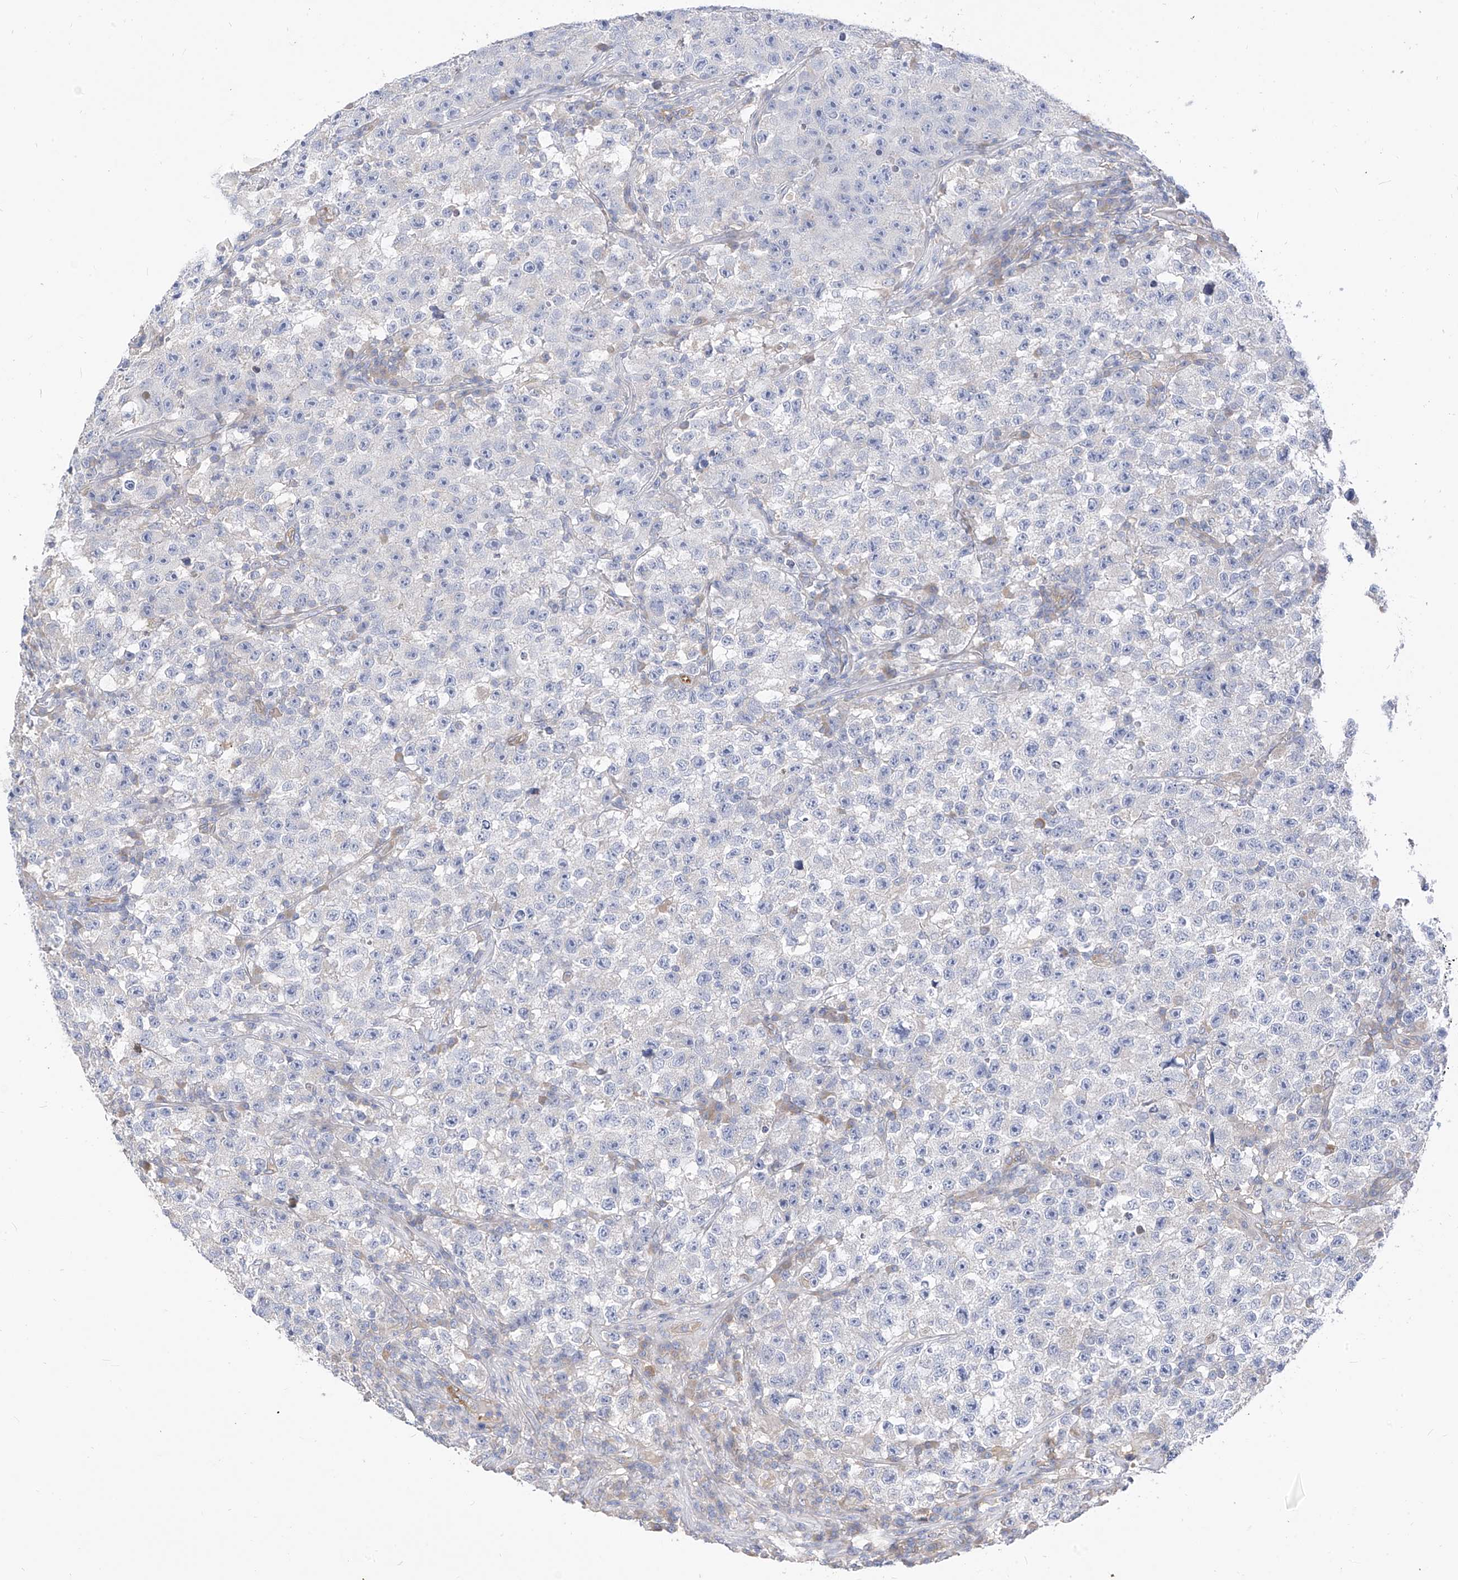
{"staining": {"intensity": "negative", "quantity": "none", "location": "none"}, "tissue": "testis cancer", "cell_type": "Tumor cells", "image_type": "cancer", "snomed": [{"axis": "morphology", "description": "Seminoma, NOS"}, {"axis": "topography", "description": "Testis"}], "caption": "IHC image of neoplastic tissue: testis cancer stained with DAB (3,3'-diaminobenzidine) shows no significant protein positivity in tumor cells.", "gene": "RASA2", "patient": {"sex": "male", "age": 22}}